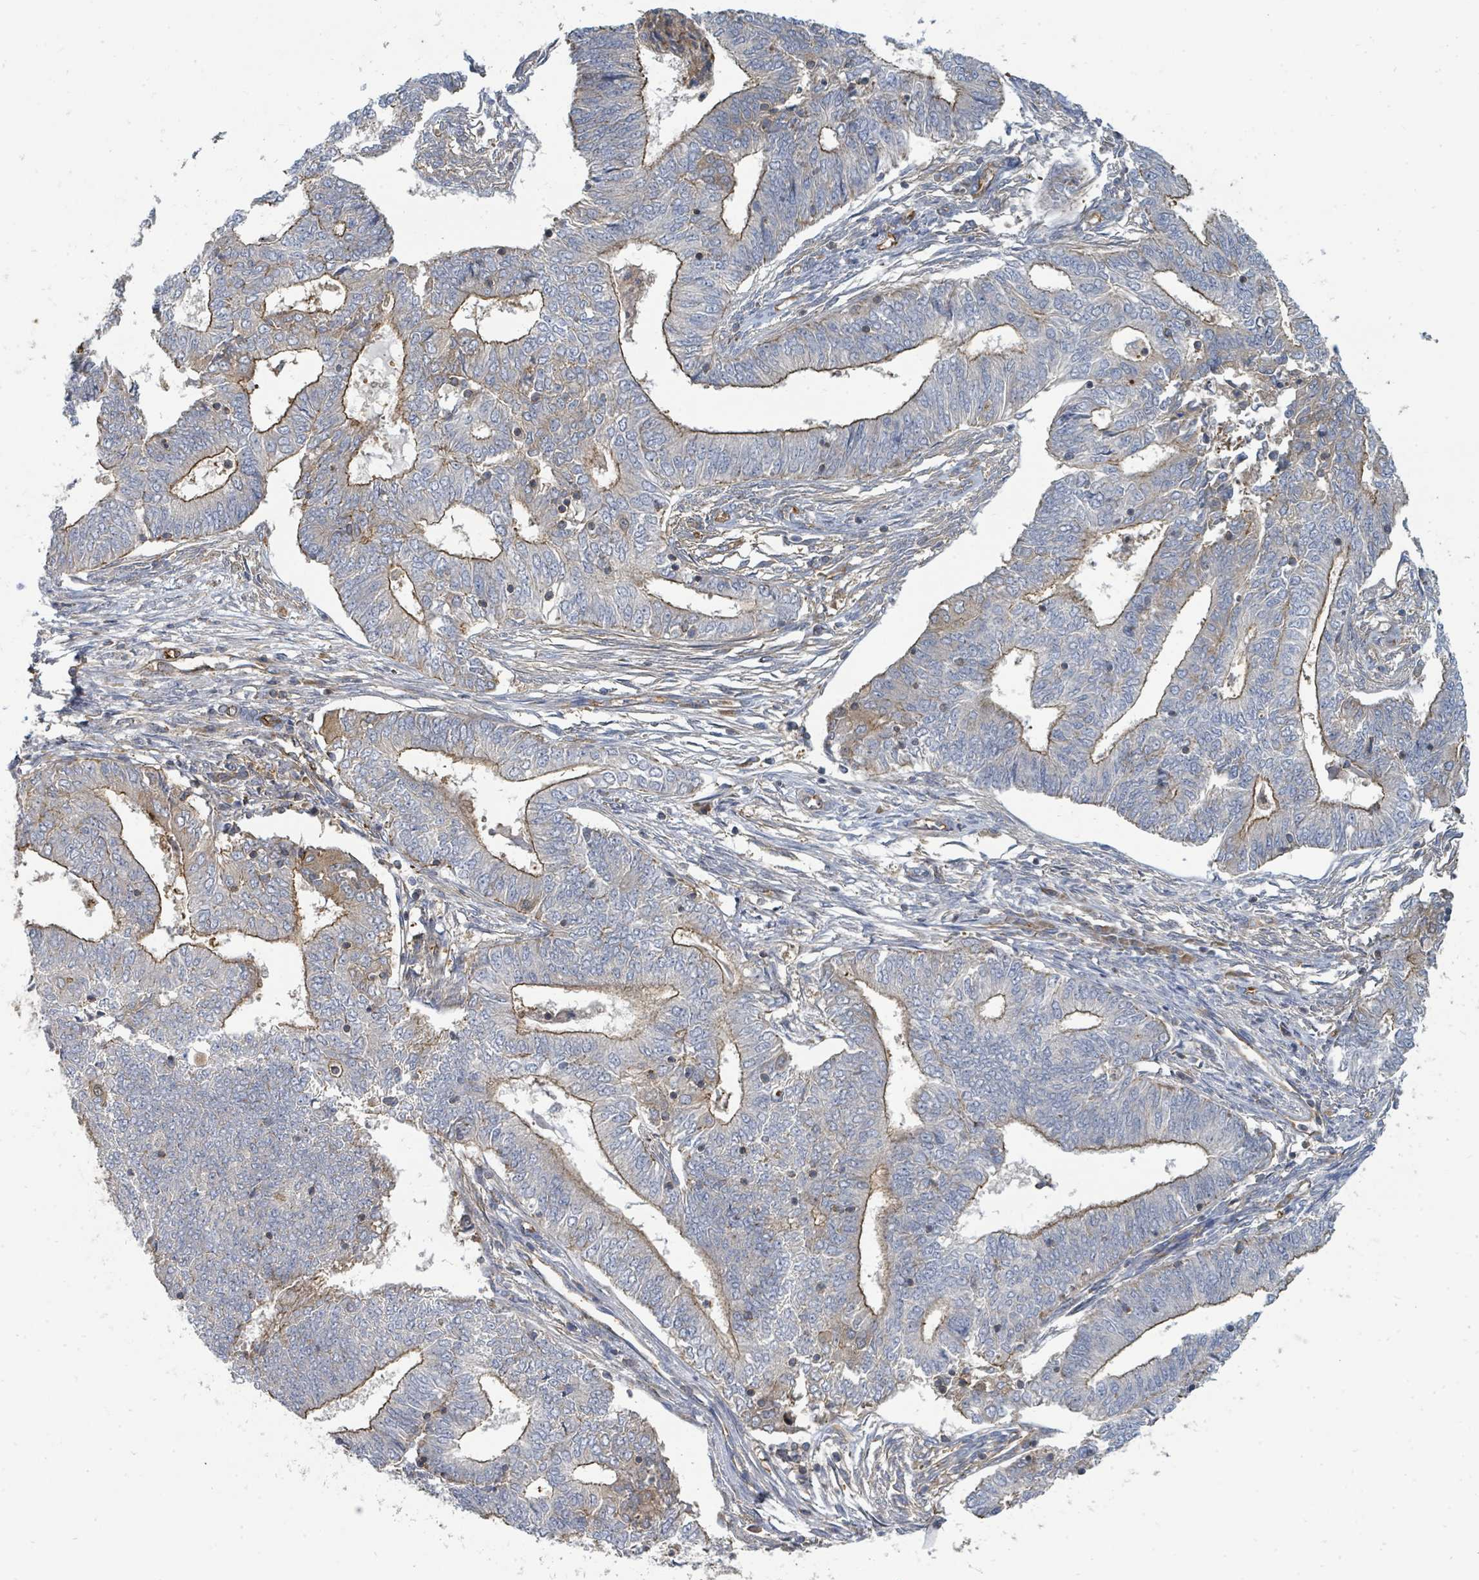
{"staining": {"intensity": "moderate", "quantity": "25%-75%", "location": "cytoplasmic/membranous"}, "tissue": "endometrial cancer", "cell_type": "Tumor cells", "image_type": "cancer", "snomed": [{"axis": "morphology", "description": "Adenocarcinoma, NOS"}, {"axis": "topography", "description": "Endometrium"}], "caption": "Immunohistochemistry photomicrograph of human endometrial cancer (adenocarcinoma) stained for a protein (brown), which shows medium levels of moderate cytoplasmic/membranous positivity in approximately 25%-75% of tumor cells.", "gene": "BOLA2B", "patient": {"sex": "female", "age": 62}}